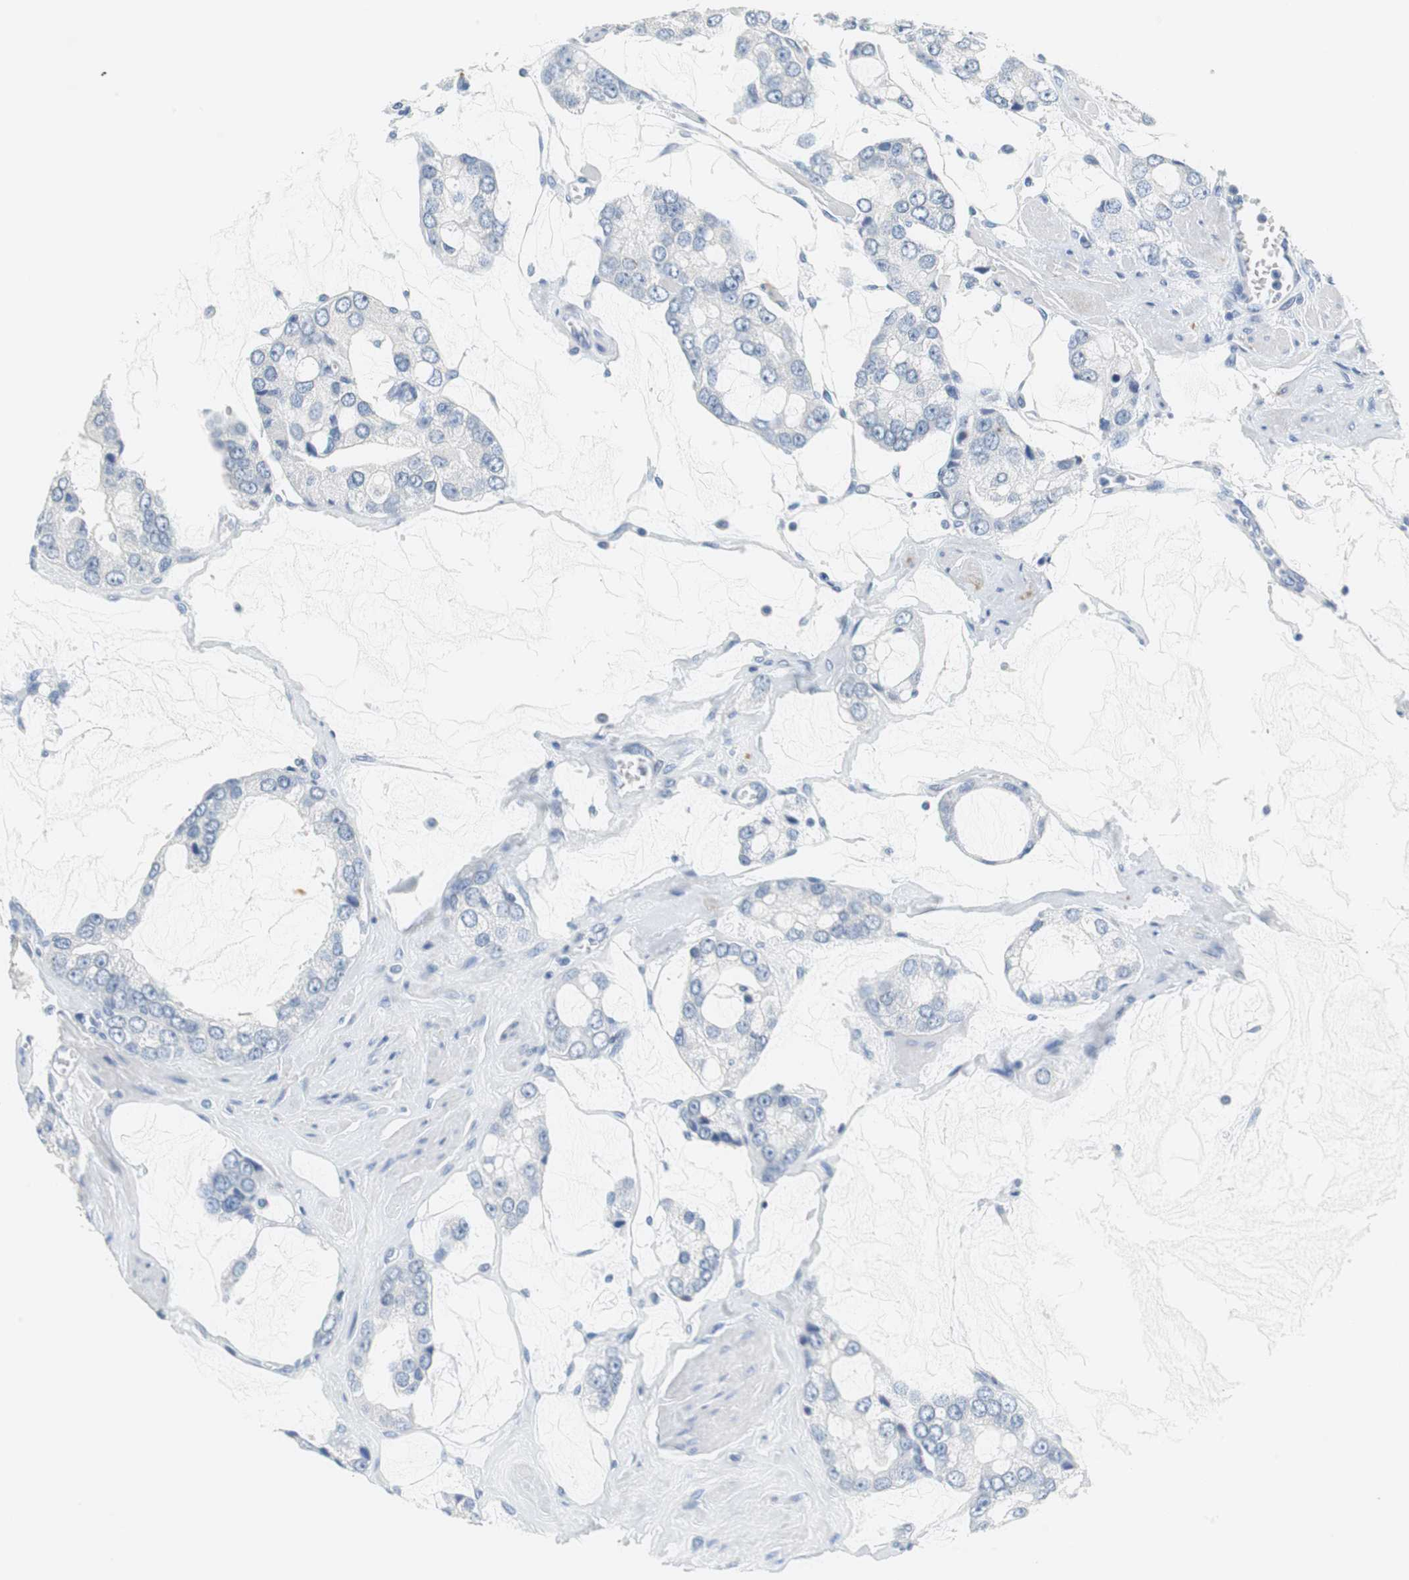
{"staining": {"intensity": "negative", "quantity": "none", "location": "none"}, "tissue": "prostate cancer", "cell_type": "Tumor cells", "image_type": "cancer", "snomed": [{"axis": "morphology", "description": "Adenocarcinoma, High grade"}, {"axis": "topography", "description": "Prostate"}], "caption": "This is an immunohistochemistry histopathology image of prostate cancer (high-grade adenocarcinoma). There is no staining in tumor cells.", "gene": "MUC7", "patient": {"sex": "male", "age": 67}}